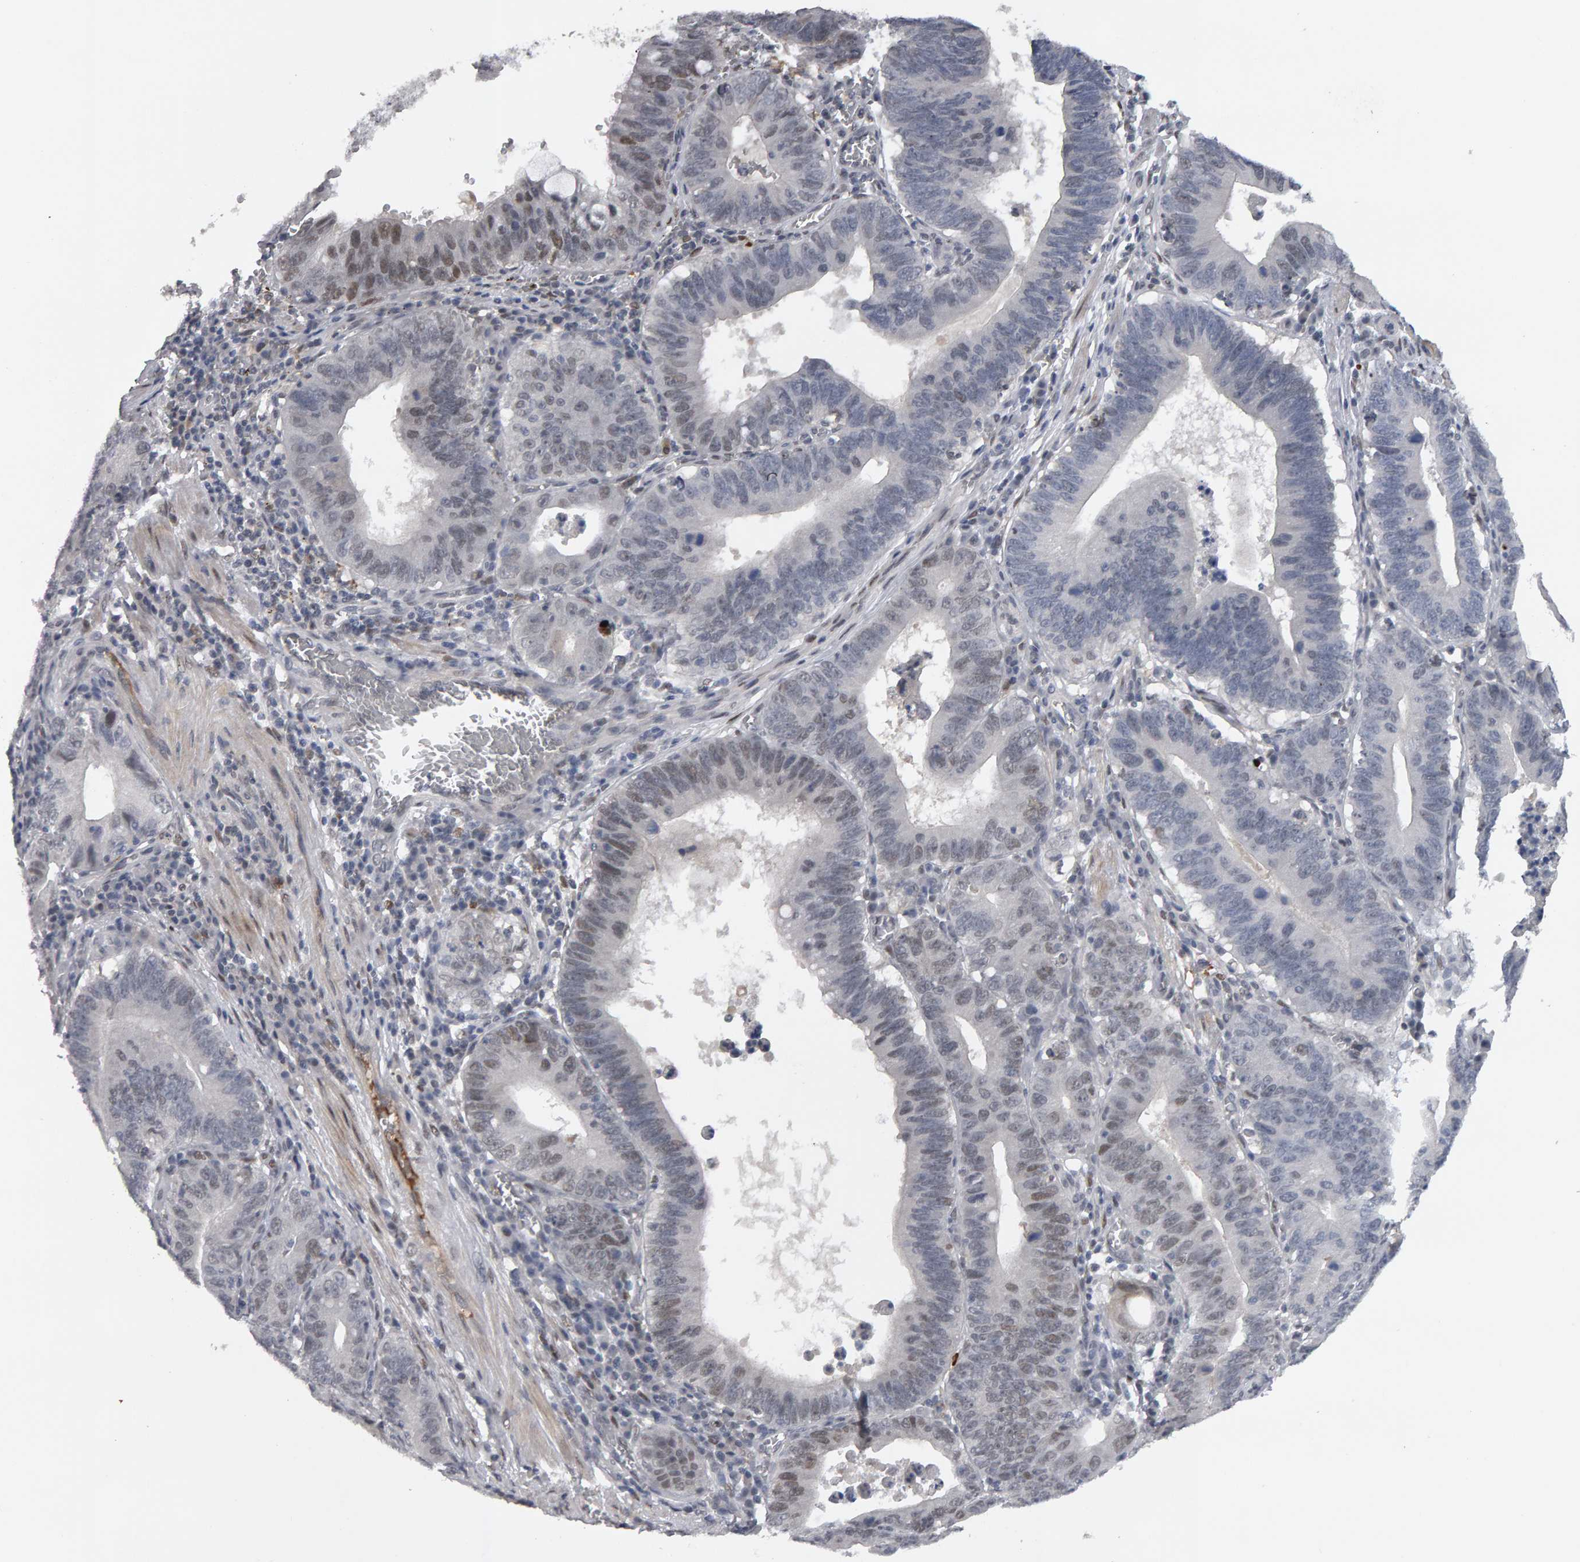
{"staining": {"intensity": "weak", "quantity": "<25%", "location": "nuclear"}, "tissue": "stomach cancer", "cell_type": "Tumor cells", "image_type": "cancer", "snomed": [{"axis": "morphology", "description": "Adenocarcinoma, NOS"}, {"axis": "topography", "description": "Stomach"}, {"axis": "topography", "description": "Gastric cardia"}], "caption": "DAB immunohistochemical staining of human stomach adenocarcinoma displays no significant staining in tumor cells.", "gene": "IPO8", "patient": {"sex": "male", "age": 59}}